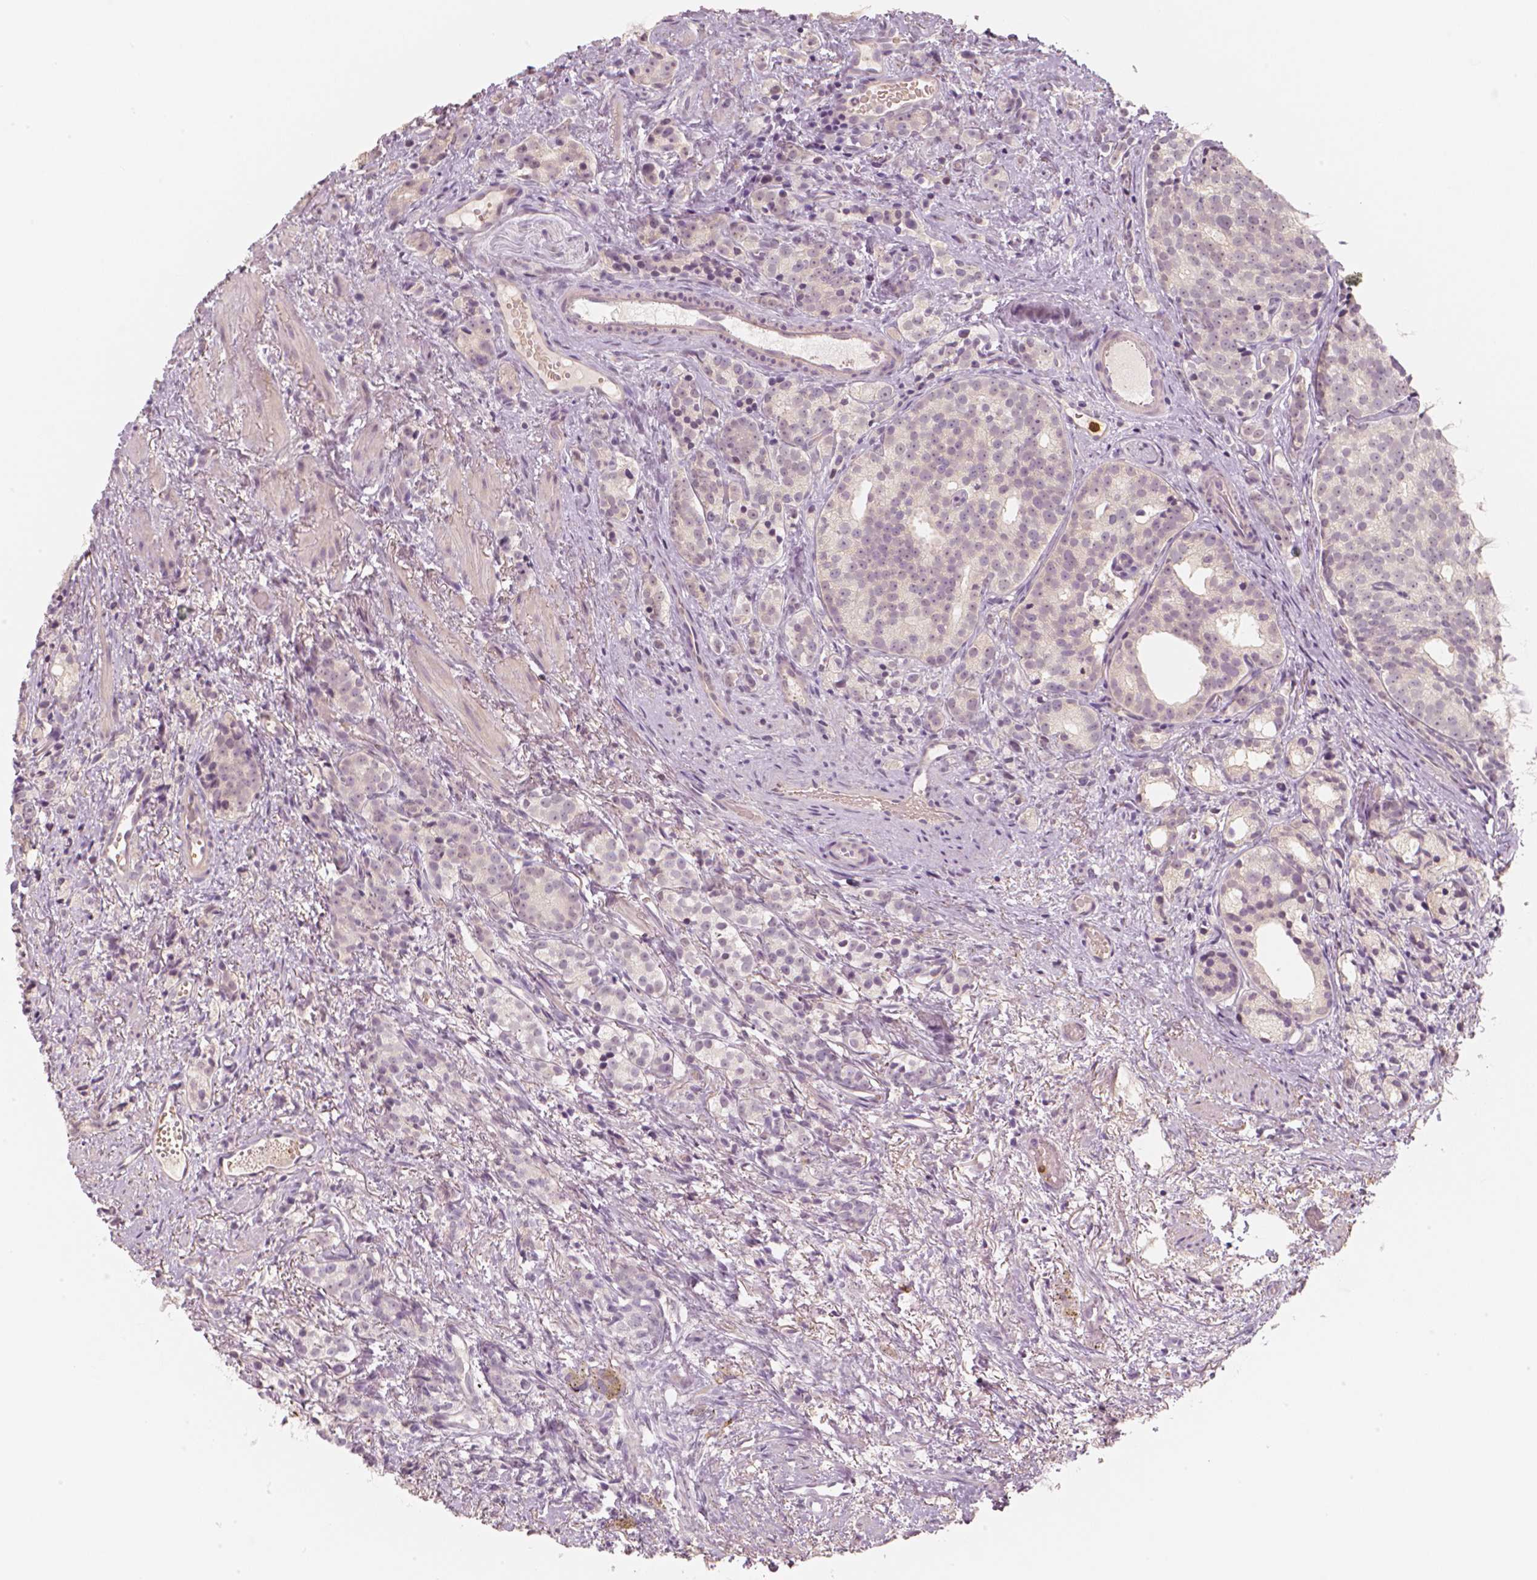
{"staining": {"intensity": "negative", "quantity": "none", "location": "none"}, "tissue": "prostate cancer", "cell_type": "Tumor cells", "image_type": "cancer", "snomed": [{"axis": "morphology", "description": "Adenocarcinoma, High grade"}, {"axis": "topography", "description": "Prostate"}], "caption": "Tumor cells are negative for protein expression in human prostate cancer.", "gene": "RNASE7", "patient": {"sex": "male", "age": 53}}